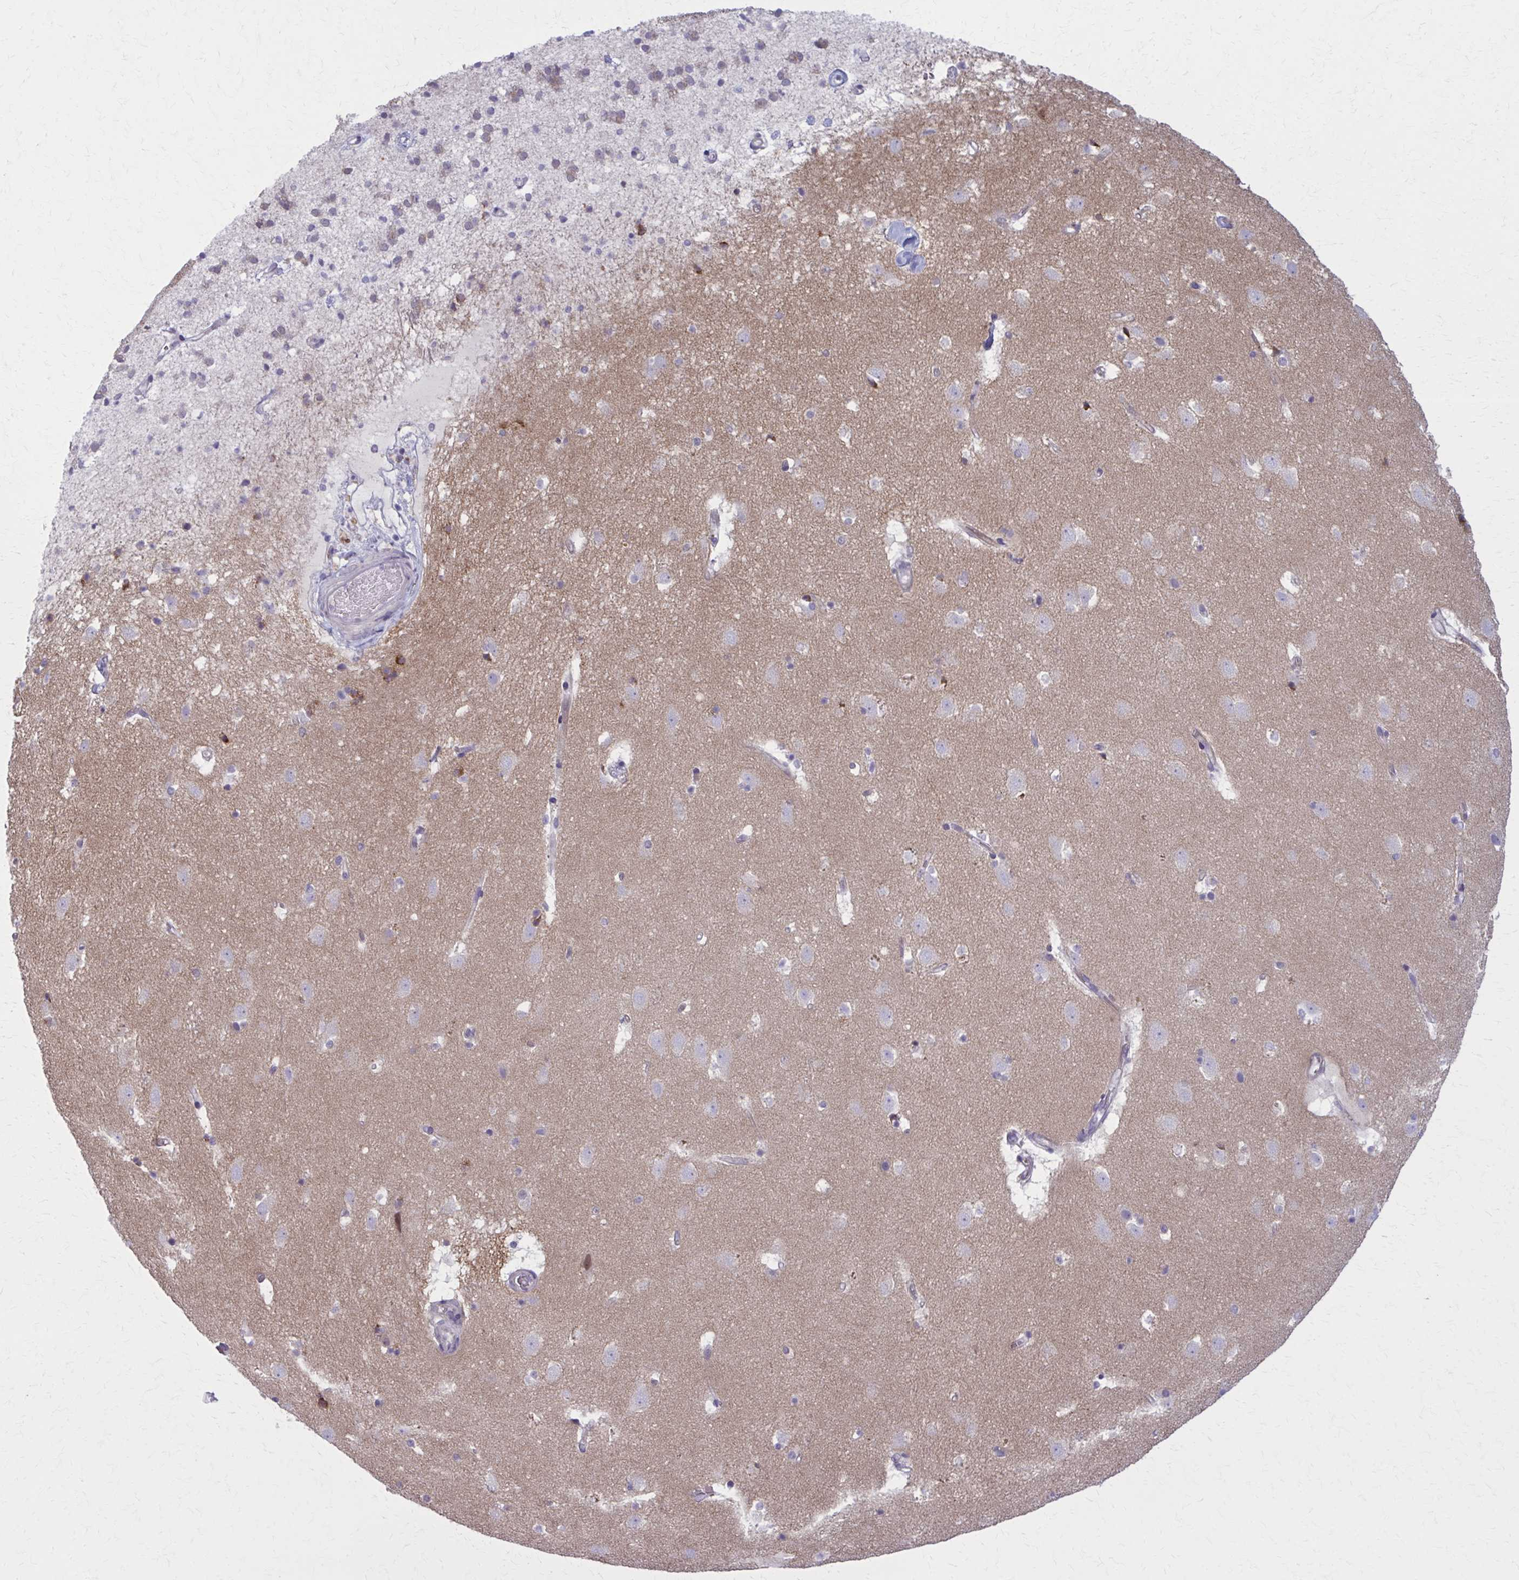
{"staining": {"intensity": "strong", "quantity": "25%-75%", "location": "cytoplasmic/membranous"}, "tissue": "caudate", "cell_type": "Glial cells", "image_type": "normal", "snomed": [{"axis": "morphology", "description": "Normal tissue, NOS"}, {"axis": "topography", "description": "Lateral ventricle wall"}], "caption": "Immunohistochemistry (IHC) (DAB) staining of unremarkable caudate exhibits strong cytoplasmic/membranous protein positivity in about 25%-75% of glial cells.", "gene": "NUMBL", "patient": {"sex": "male", "age": 37}}